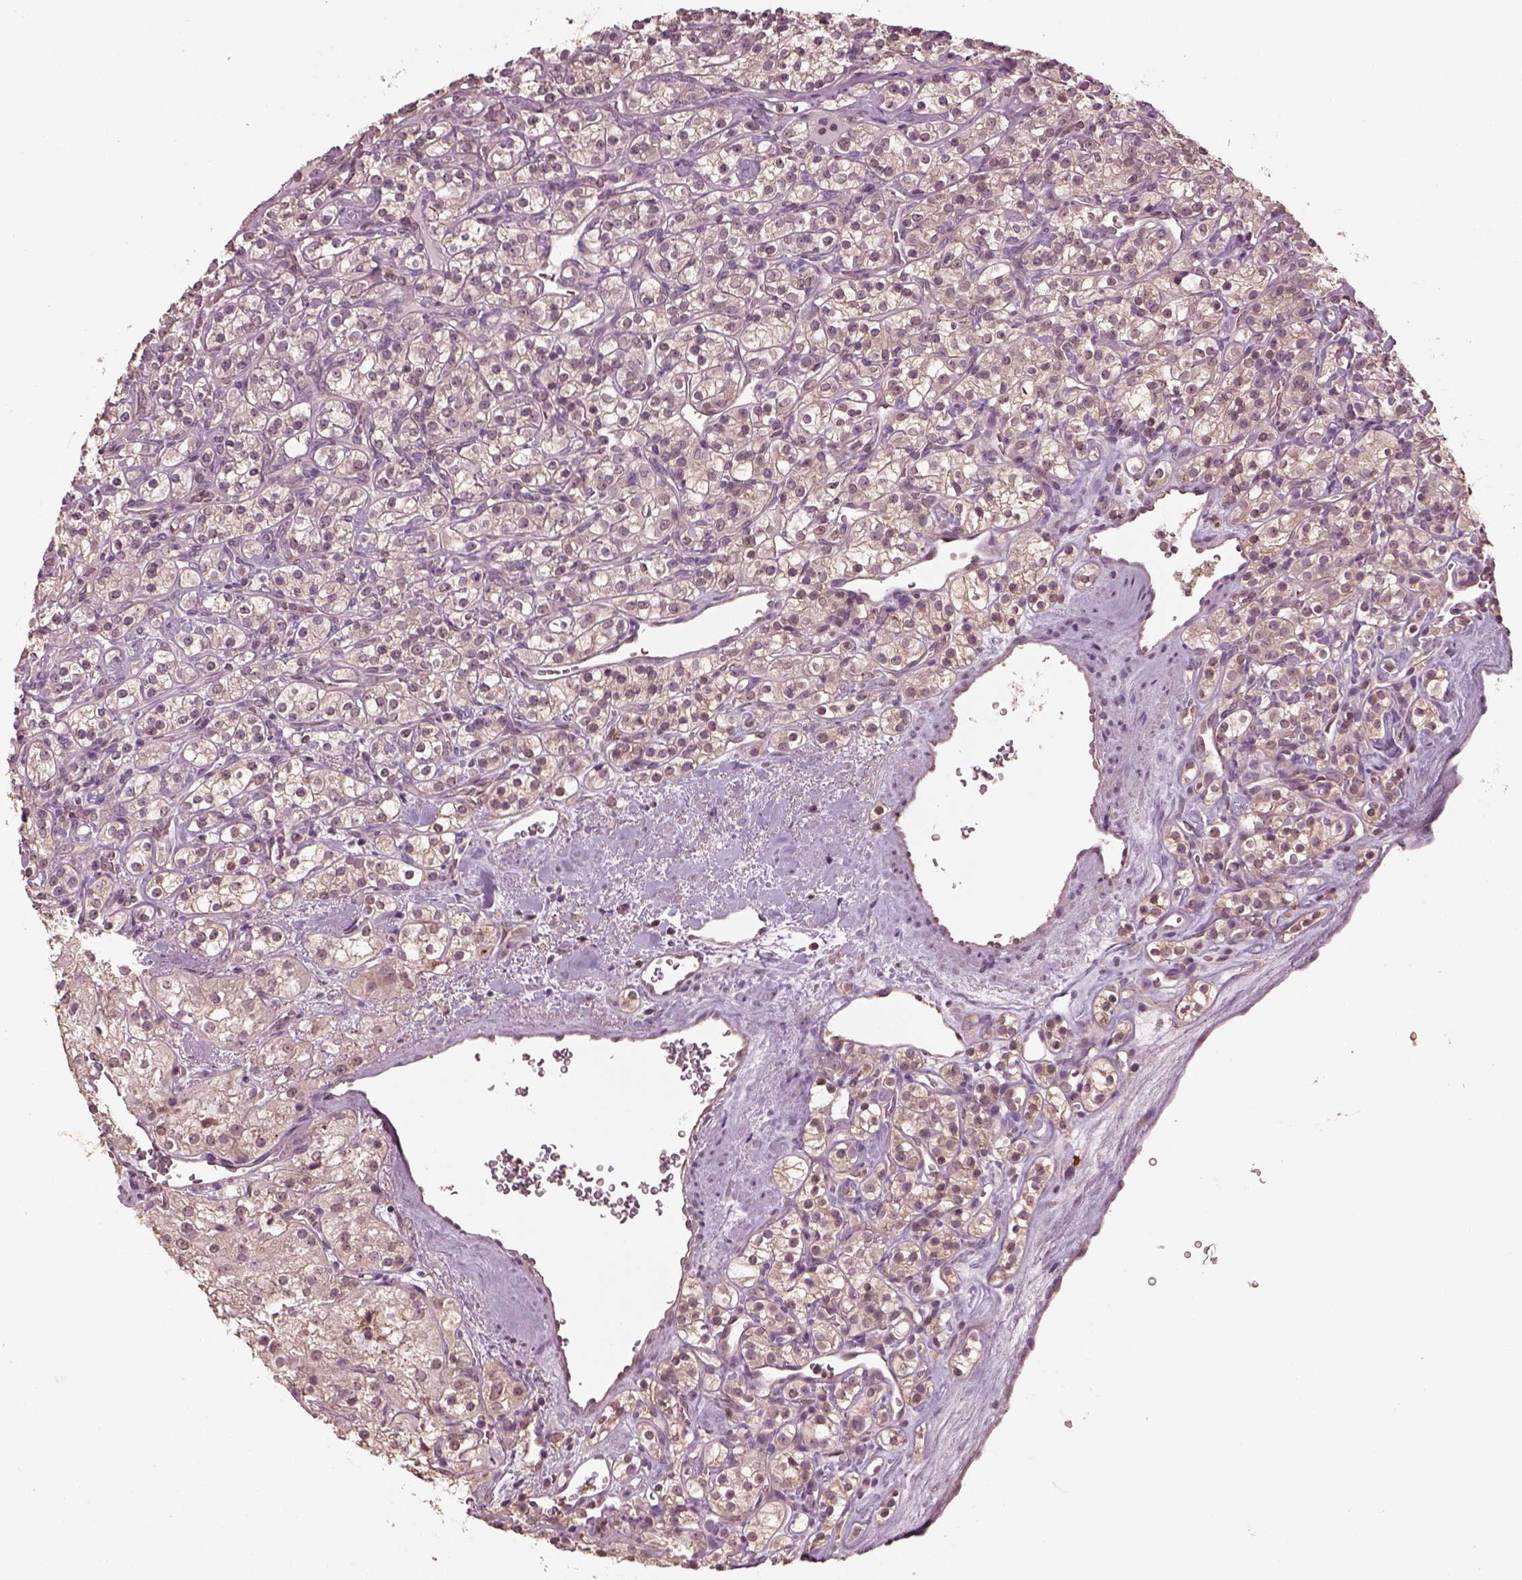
{"staining": {"intensity": "weak", "quantity": "<25%", "location": "cytoplasmic/membranous"}, "tissue": "renal cancer", "cell_type": "Tumor cells", "image_type": "cancer", "snomed": [{"axis": "morphology", "description": "Adenocarcinoma, NOS"}, {"axis": "topography", "description": "Kidney"}], "caption": "Protein analysis of adenocarcinoma (renal) demonstrates no significant positivity in tumor cells. (Brightfield microscopy of DAB (3,3'-diaminobenzidine) IHC at high magnification).", "gene": "SRI", "patient": {"sex": "male", "age": 77}}